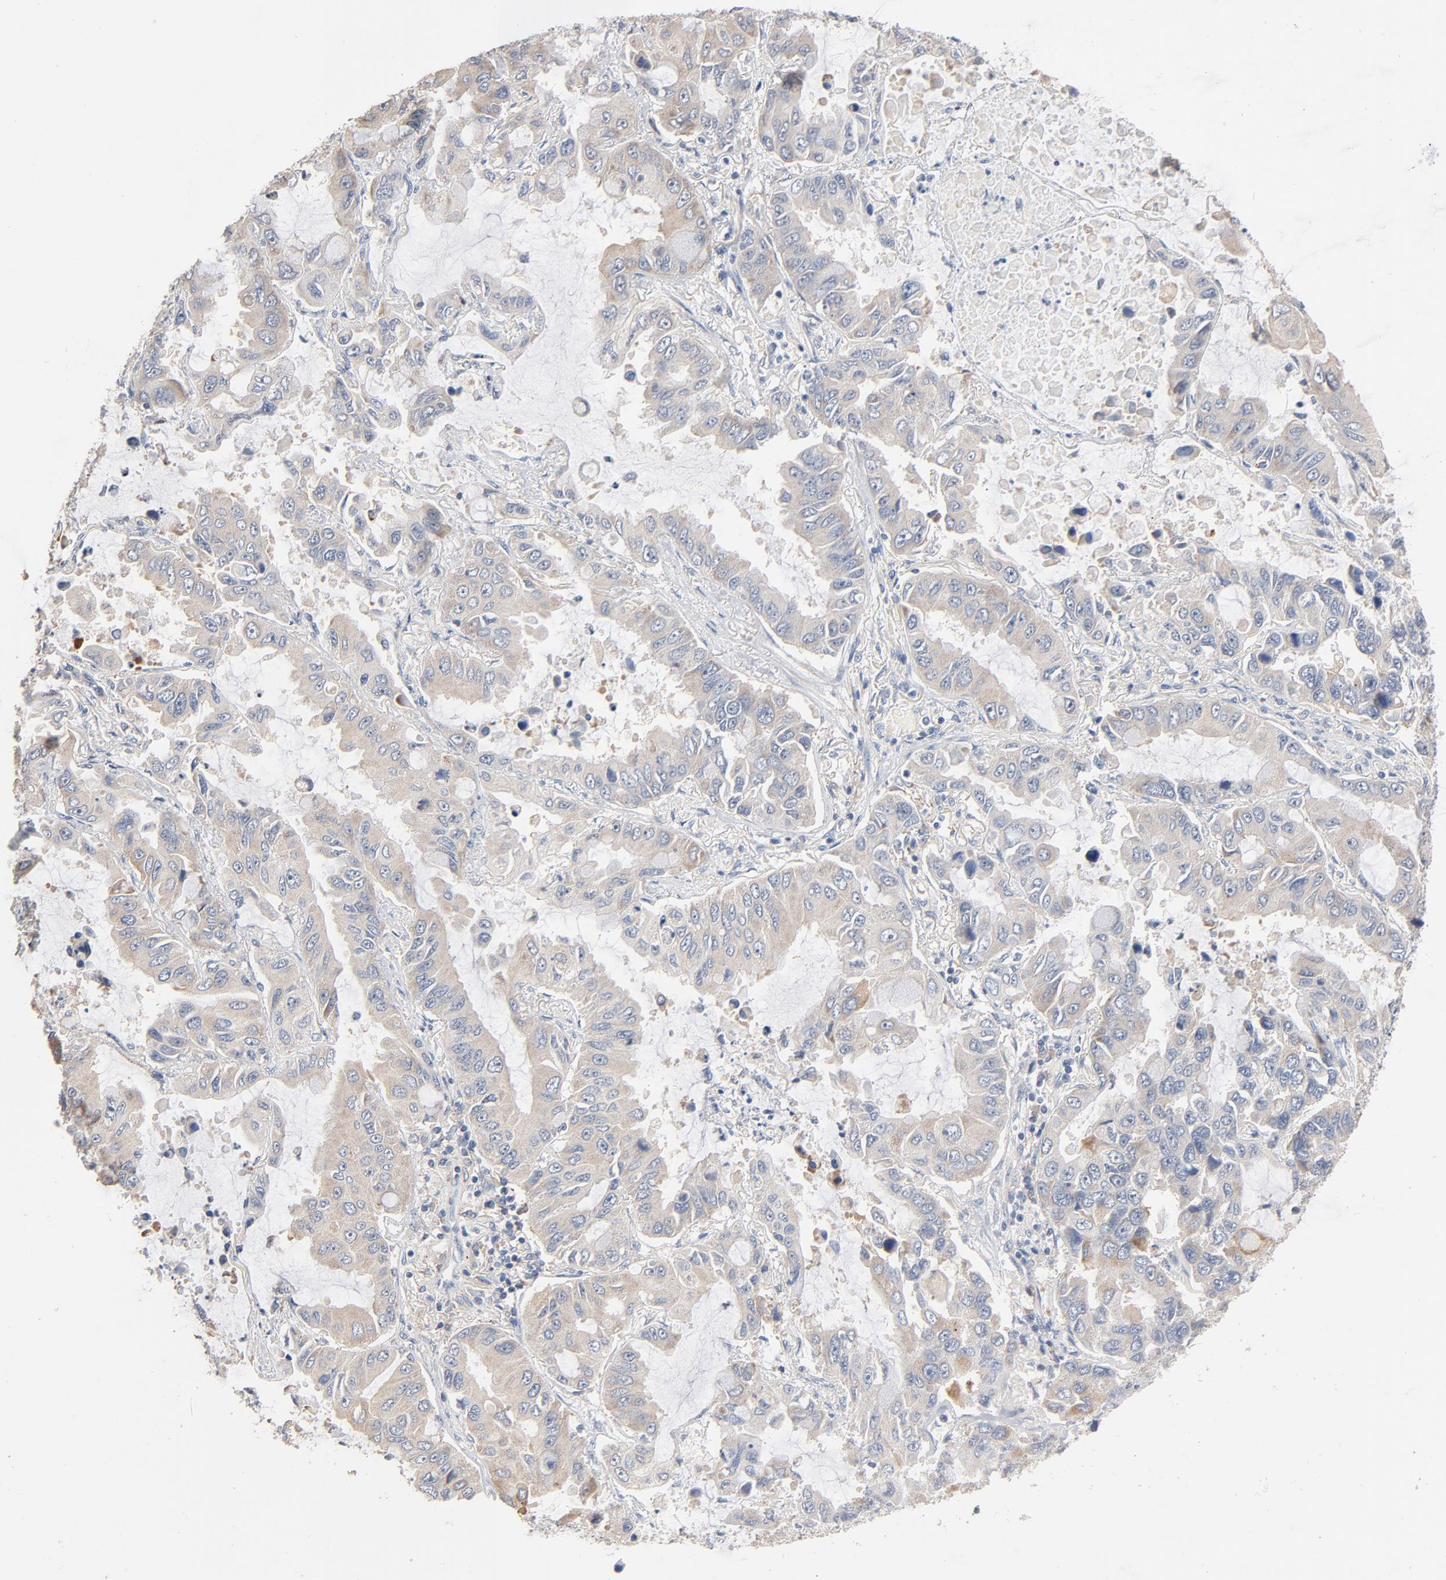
{"staining": {"intensity": "weak", "quantity": "<25%", "location": "cytoplasmic/membranous"}, "tissue": "lung cancer", "cell_type": "Tumor cells", "image_type": "cancer", "snomed": [{"axis": "morphology", "description": "Adenocarcinoma, NOS"}, {"axis": "topography", "description": "Lung"}], "caption": "There is no significant positivity in tumor cells of adenocarcinoma (lung).", "gene": "ZDHHC8", "patient": {"sex": "male", "age": 64}}